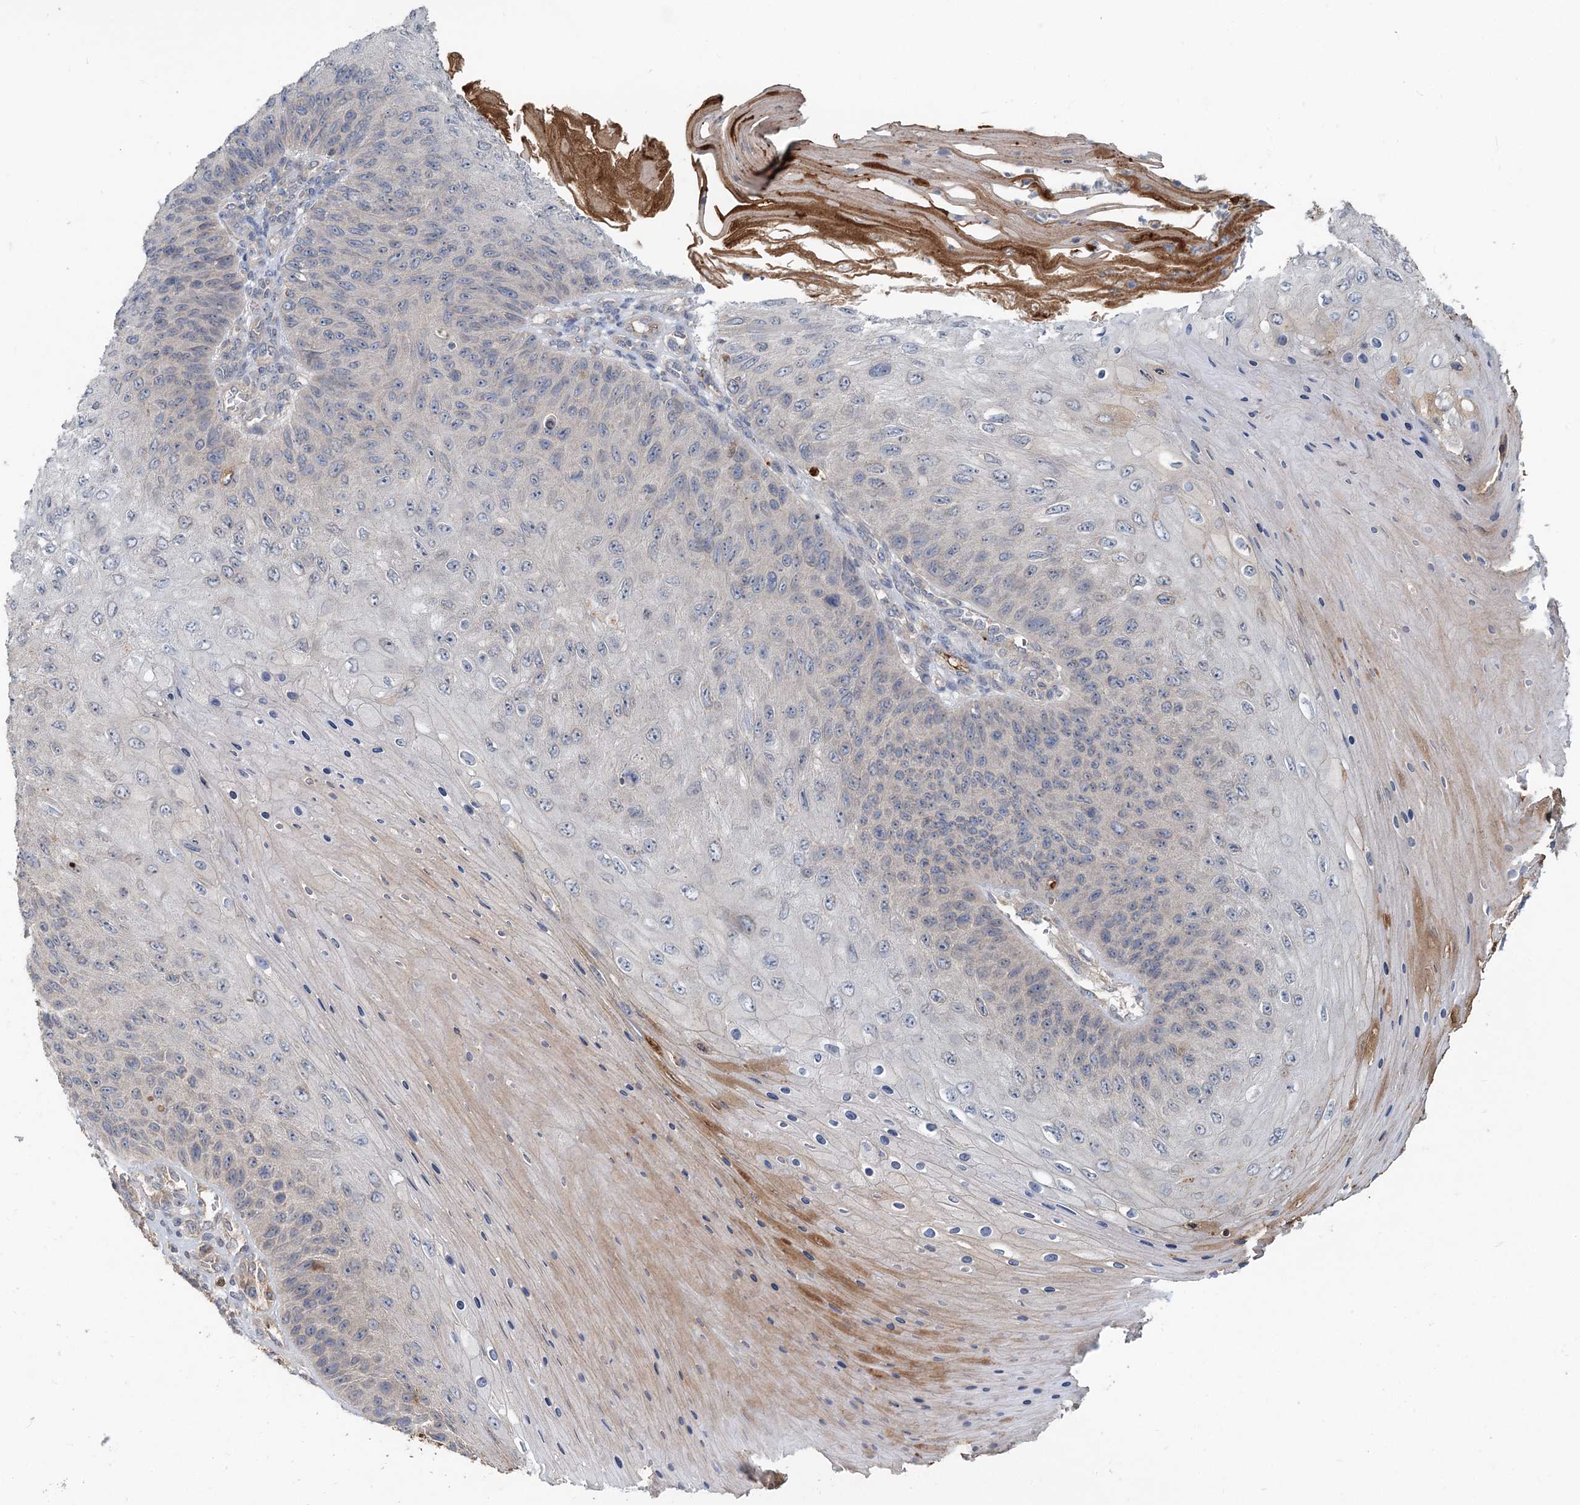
{"staining": {"intensity": "negative", "quantity": "none", "location": "none"}, "tissue": "skin cancer", "cell_type": "Tumor cells", "image_type": "cancer", "snomed": [{"axis": "morphology", "description": "Squamous cell carcinoma, NOS"}, {"axis": "topography", "description": "Skin"}], "caption": "Tumor cells show no significant protein staining in skin squamous cell carcinoma.", "gene": "RNF25", "patient": {"sex": "female", "age": 88}}